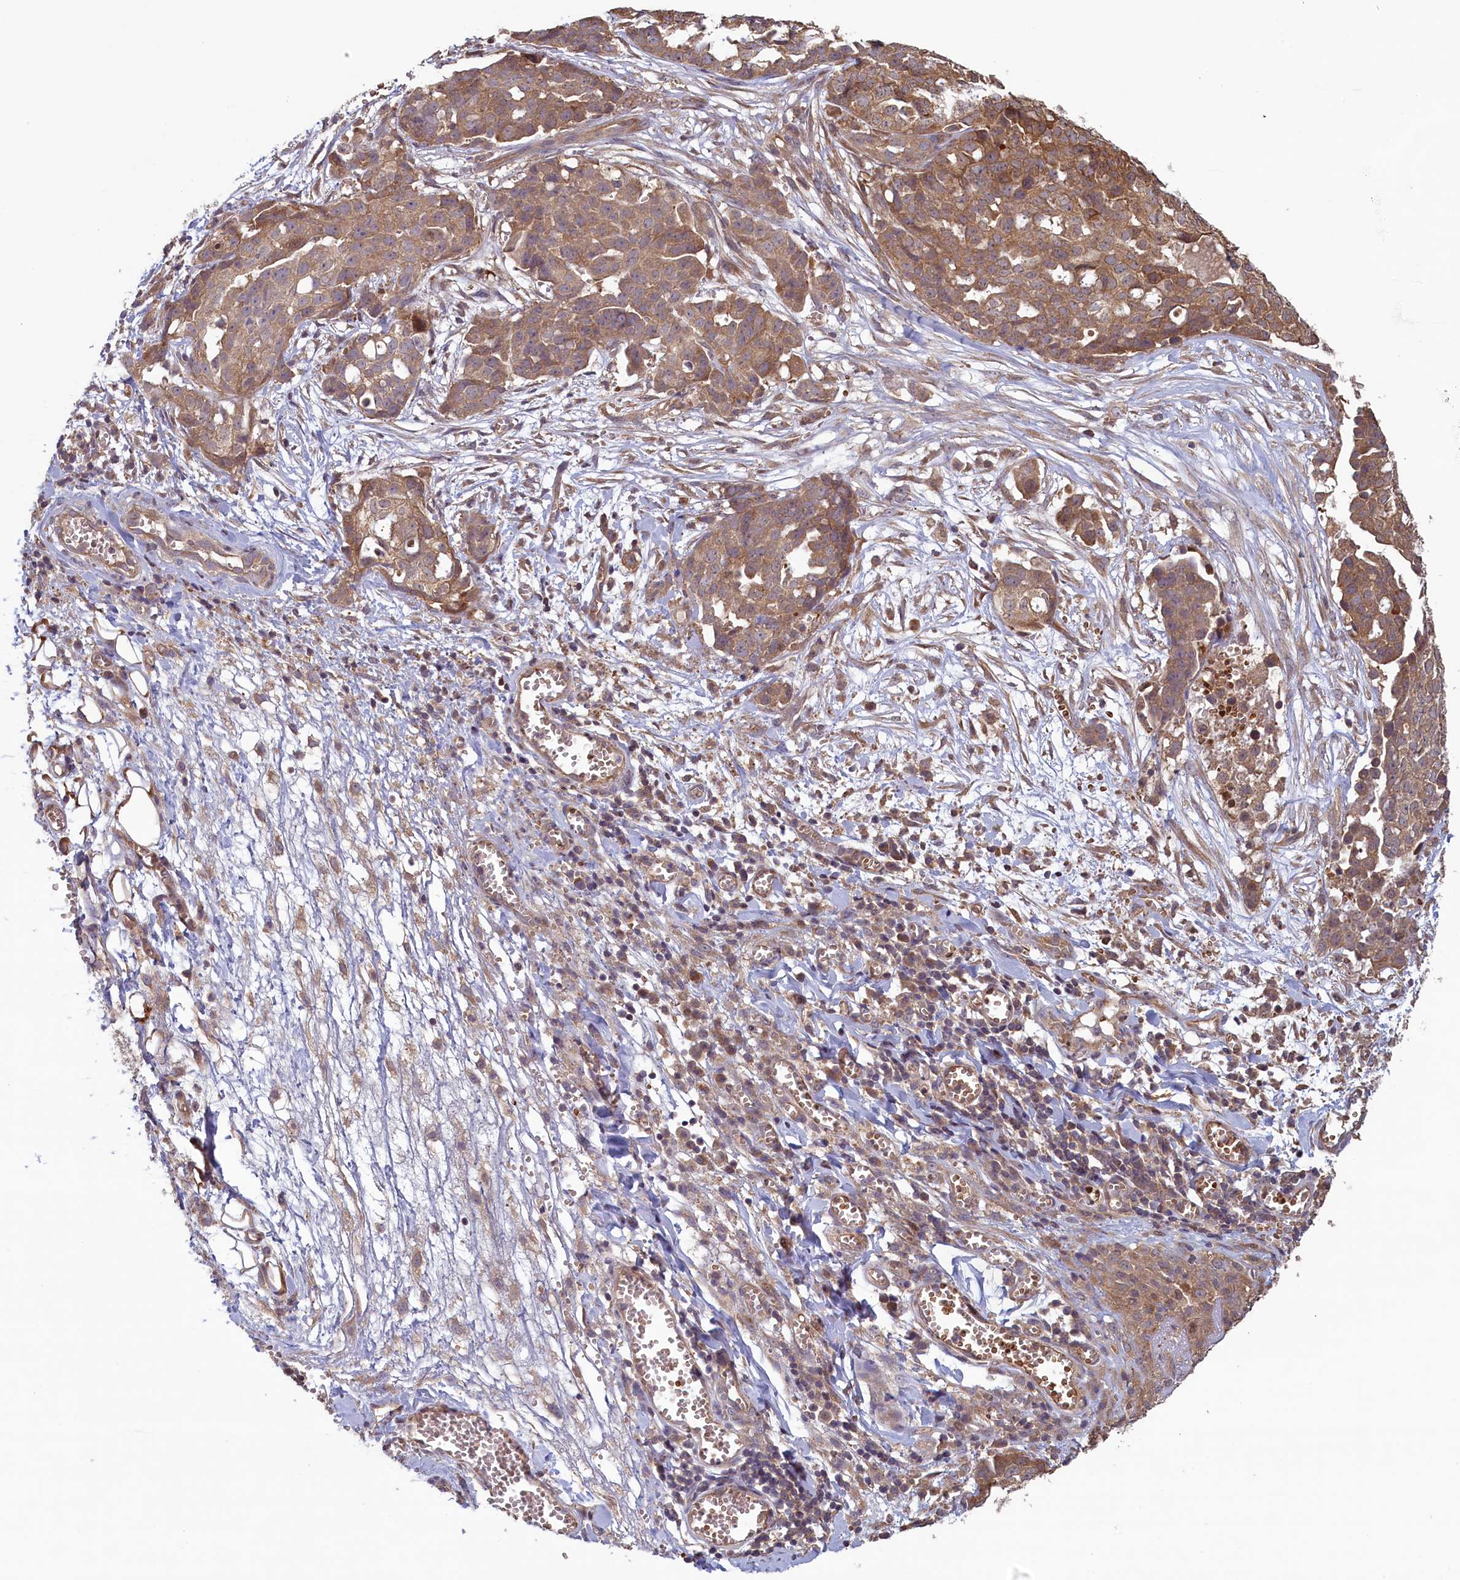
{"staining": {"intensity": "moderate", "quantity": ">75%", "location": "cytoplasmic/membranous"}, "tissue": "ovarian cancer", "cell_type": "Tumor cells", "image_type": "cancer", "snomed": [{"axis": "morphology", "description": "Cystadenocarcinoma, serous, NOS"}, {"axis": "topography", "description": "Soft tissue"}, {"axis": "topography", "description": "Ovary"}], "caption": "Brown immunohistochemical staining in human ovarian cancer (serous cystadenocarcinoma) shows moderate cytoplasmic/membranous positivity in about >75% of tumor cells.", "gene": "CIAO2B", "patient": {"sex": "female", "age": 57}}